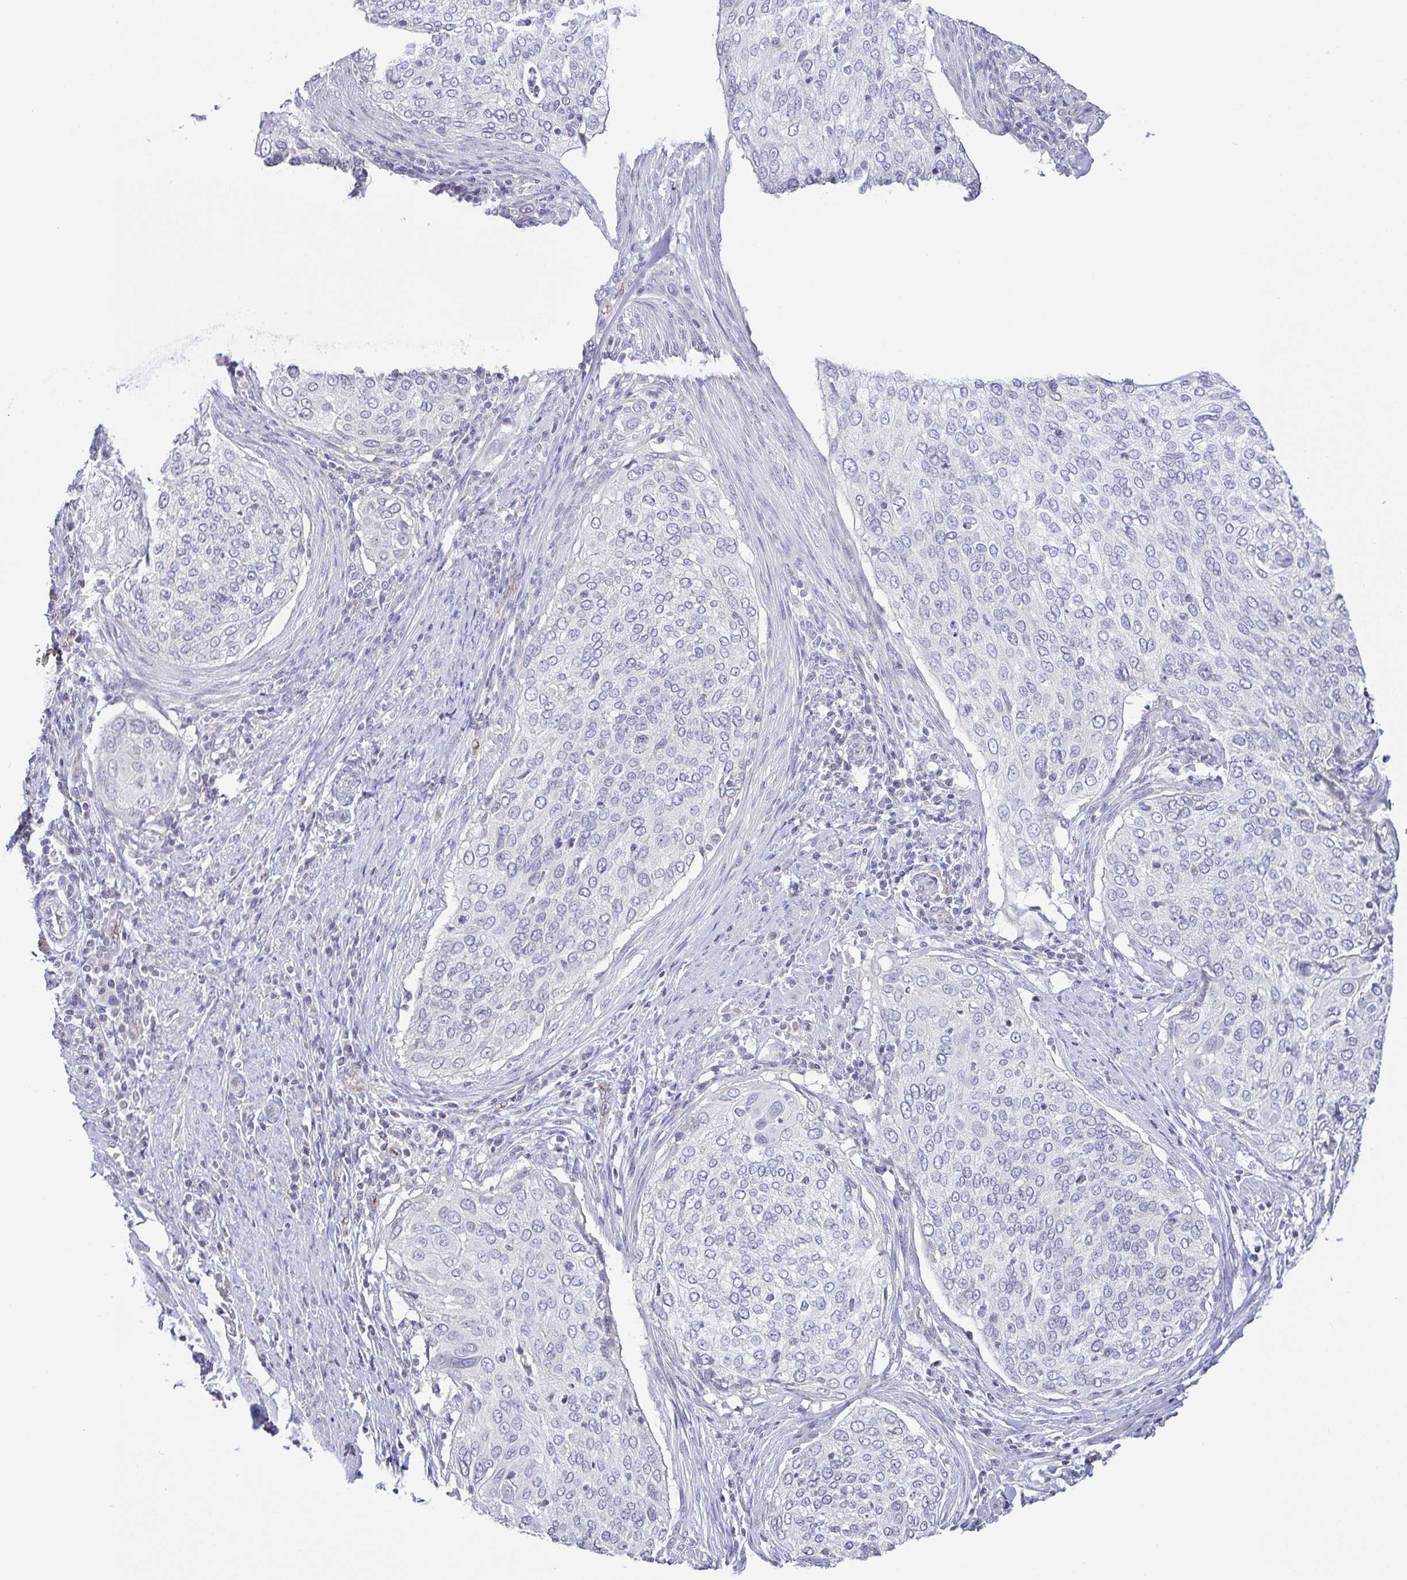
{"staining": {"intensity": "negative", "quantity": "none", "location": "none"}, "tissue": "cervical cancer", "cell_type": "Tumor cells", "image_type": "cancer", "snomed": [{"axis": "morphology", "description": "Squamous cell carcinoma, NOS"}, {"axis": "topography", "description": "Cervix"}], "caption": "Immunohistochemical staining of cervical cancer shows no significant positivity in tumor cells.", "gene": "PLCD4", "patient": {"sex": "female", "age": 38}}